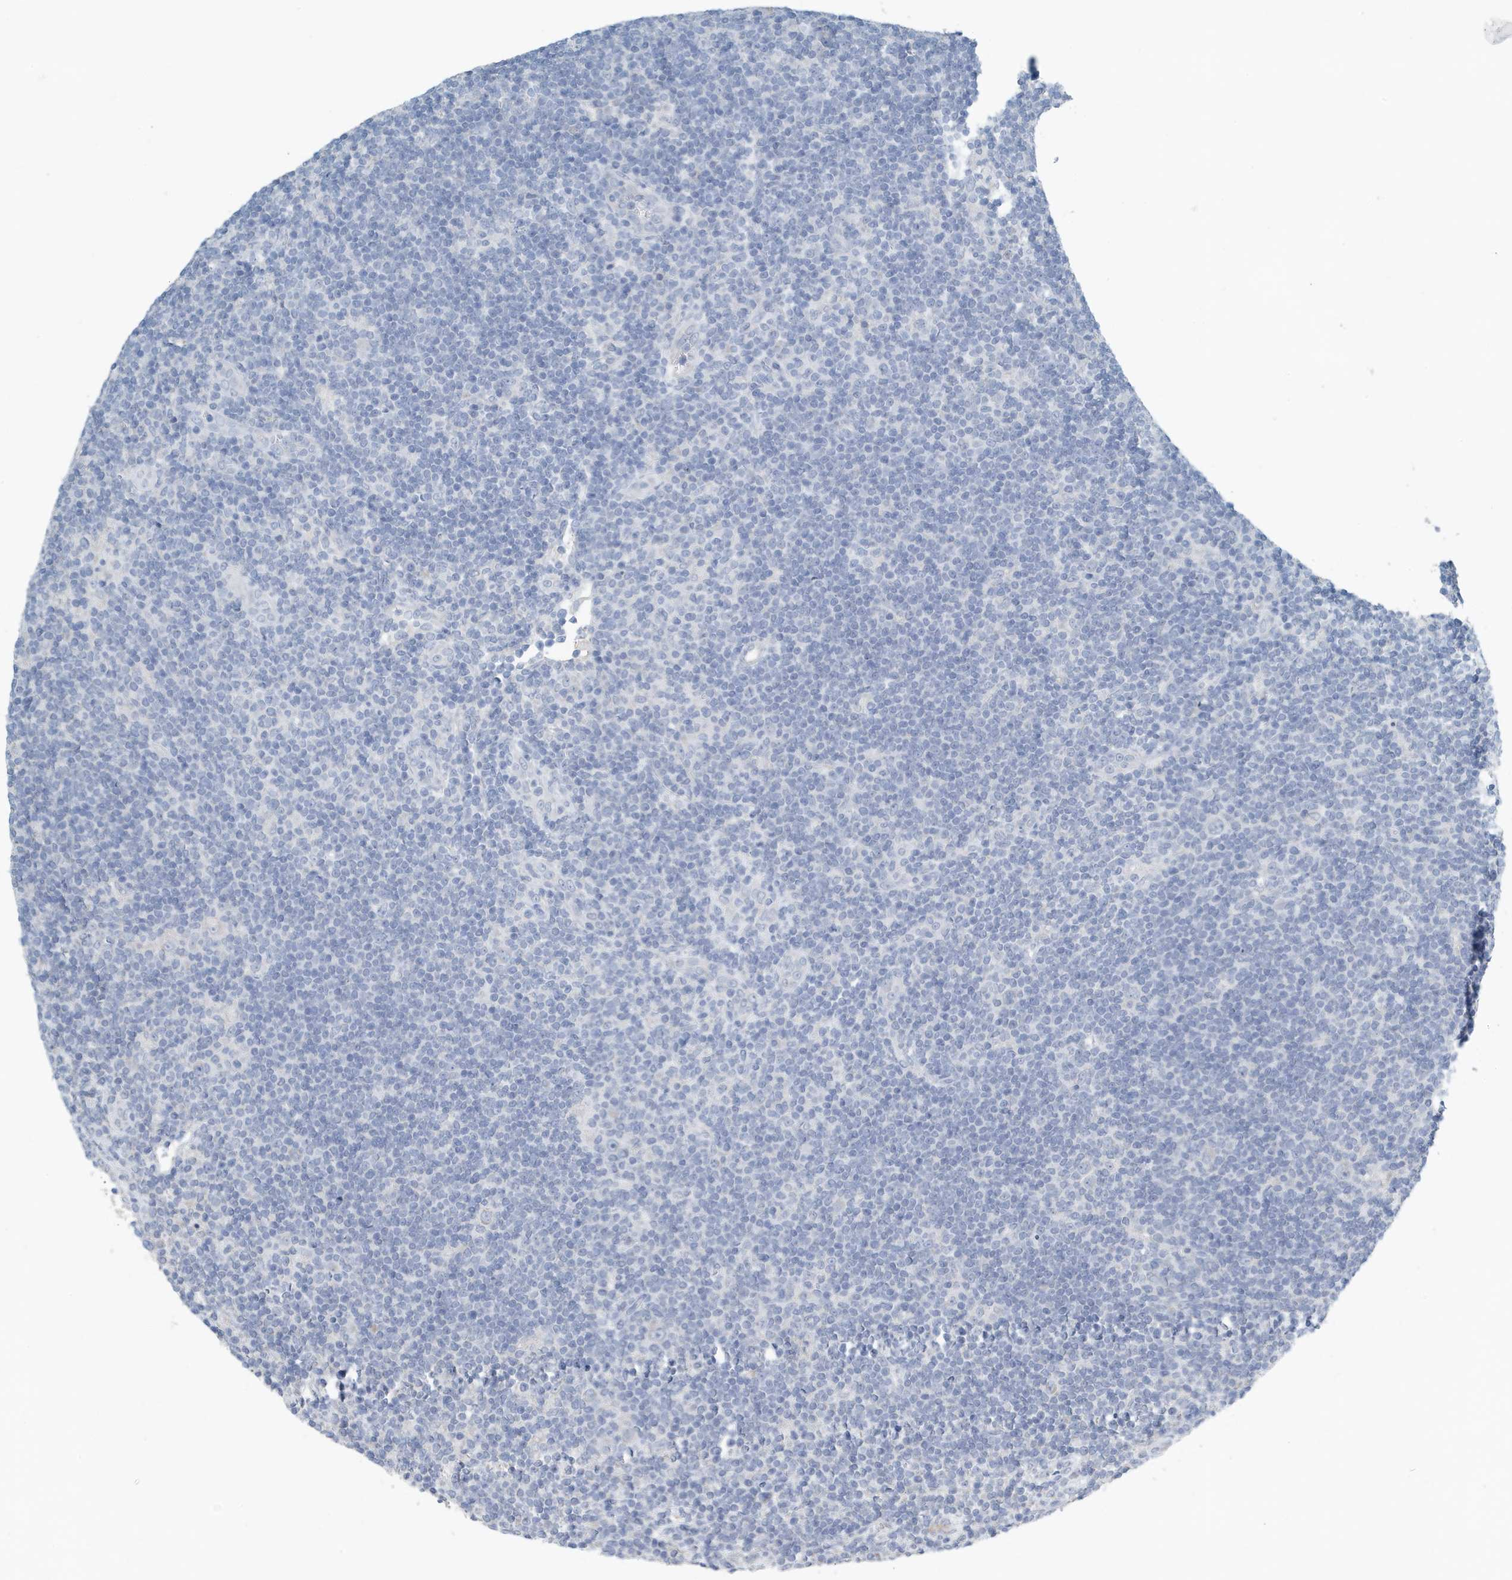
{"staining": {"intensity": "negative", "quantity": "none", "location": "none"}, "tissue": "lymphoma", "cell_type": "Tumor cells", "image_type": "cancer", "snomed": [{"axis": "morphology", "description": "Hodgkin's disease, NOS"}, {"axis": "topography", "description": "Lymph node"}], "caption": "Tumor cells show no significant protein positivity in lymphoma.", "gene": "UGT2B4", "patient": {"sex": "female", "age": 57}}